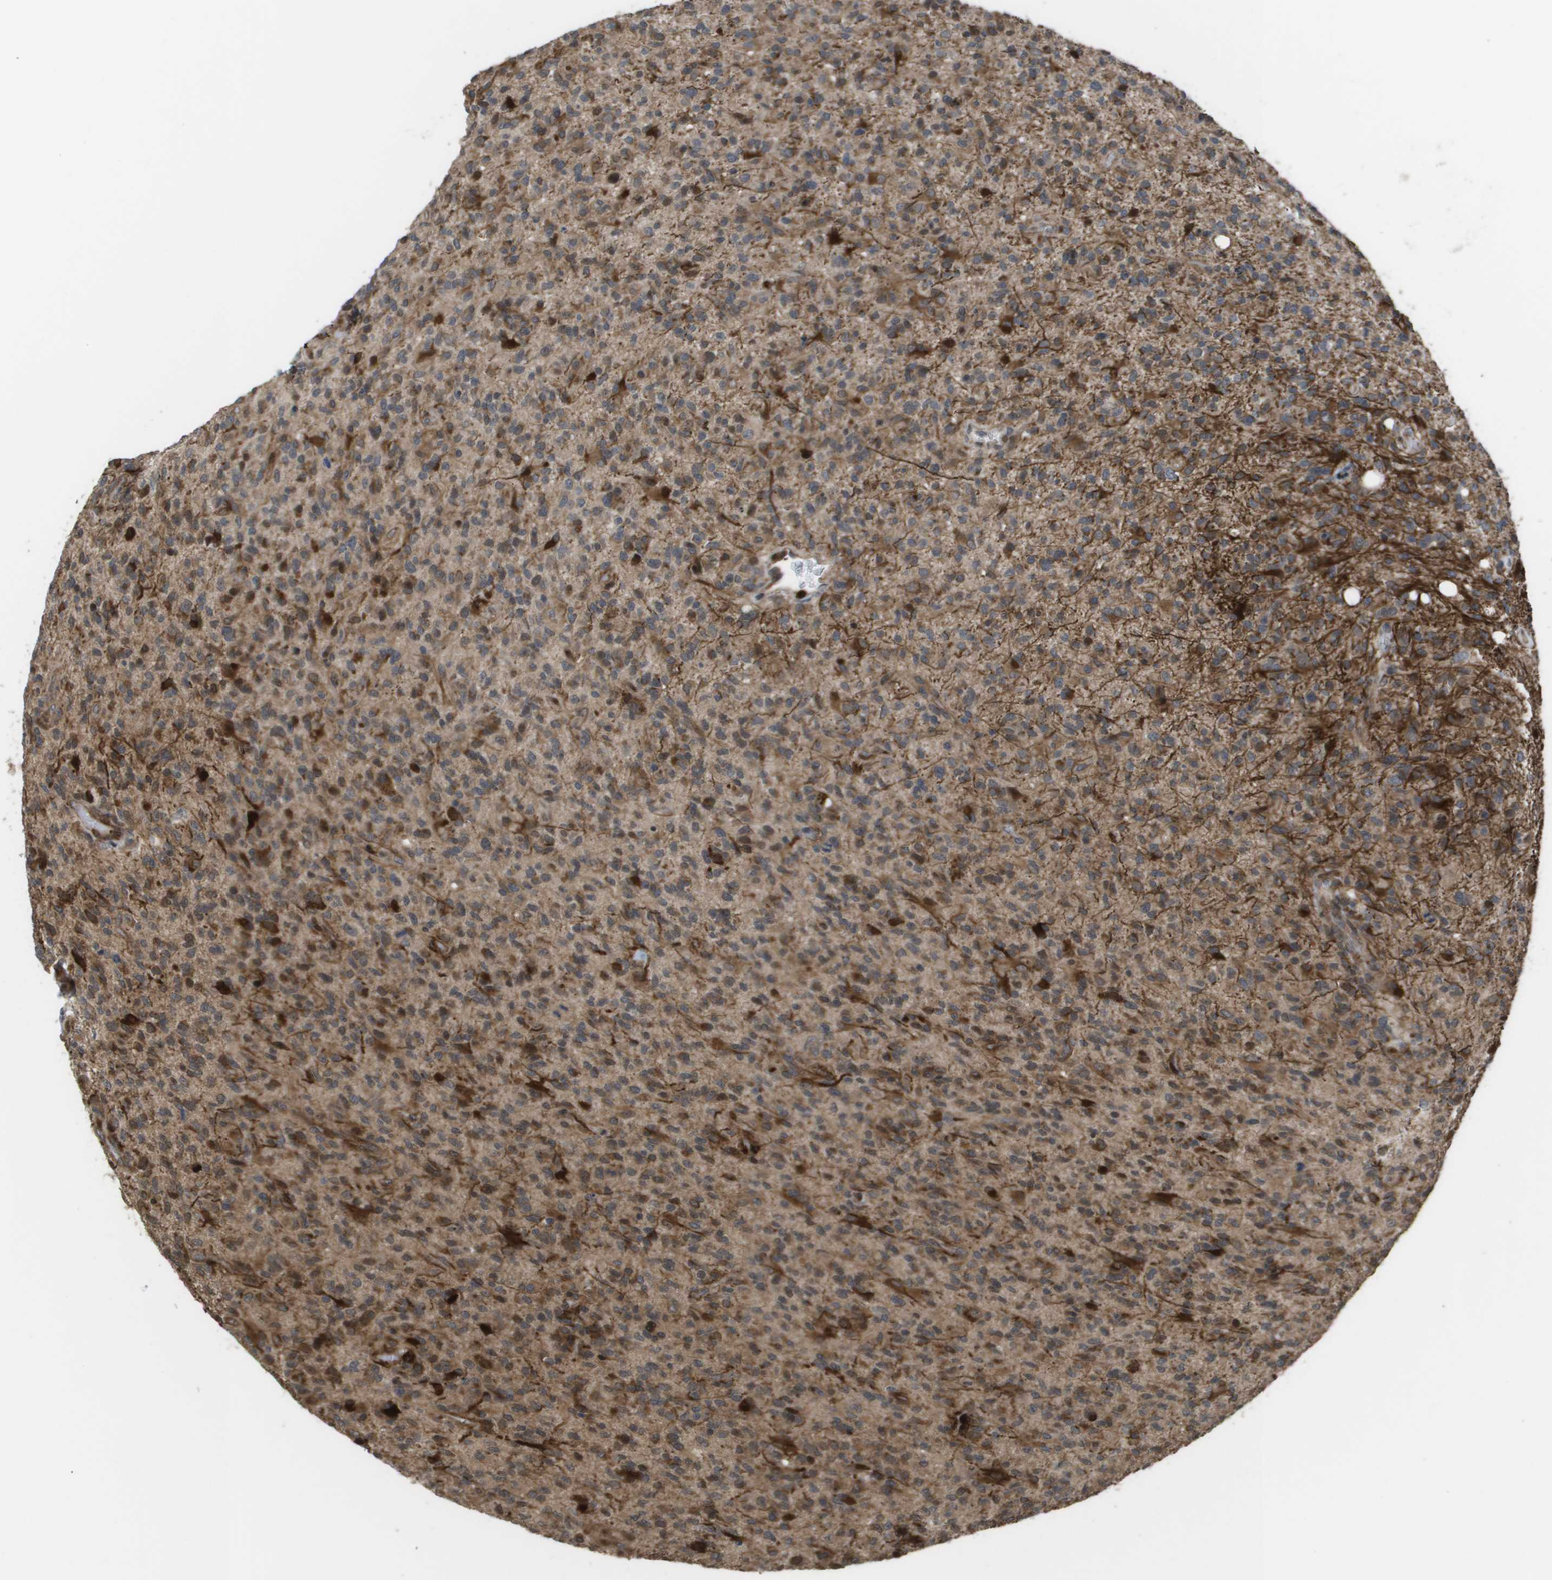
{"staining": {"intensity": "moderate", "quantity": ">75%", "location": "cytoplasmic/membranous"}, "tissue": "glioma", "cell_type": "Tumor cells", "image_type": "cancer", "snomed": [{"axis": "morphology", "description": "Glioma, malignant, High grade"}, {"axis": "topography", "description": "Brain"}], "caption": "Tumor cells show moderate cytoplasmic/membranous positivity in about >75% of cells in malignant glioma (high-grade).", "gene": "AXIN2", "patient": {"sex": "male", "age": 71}}